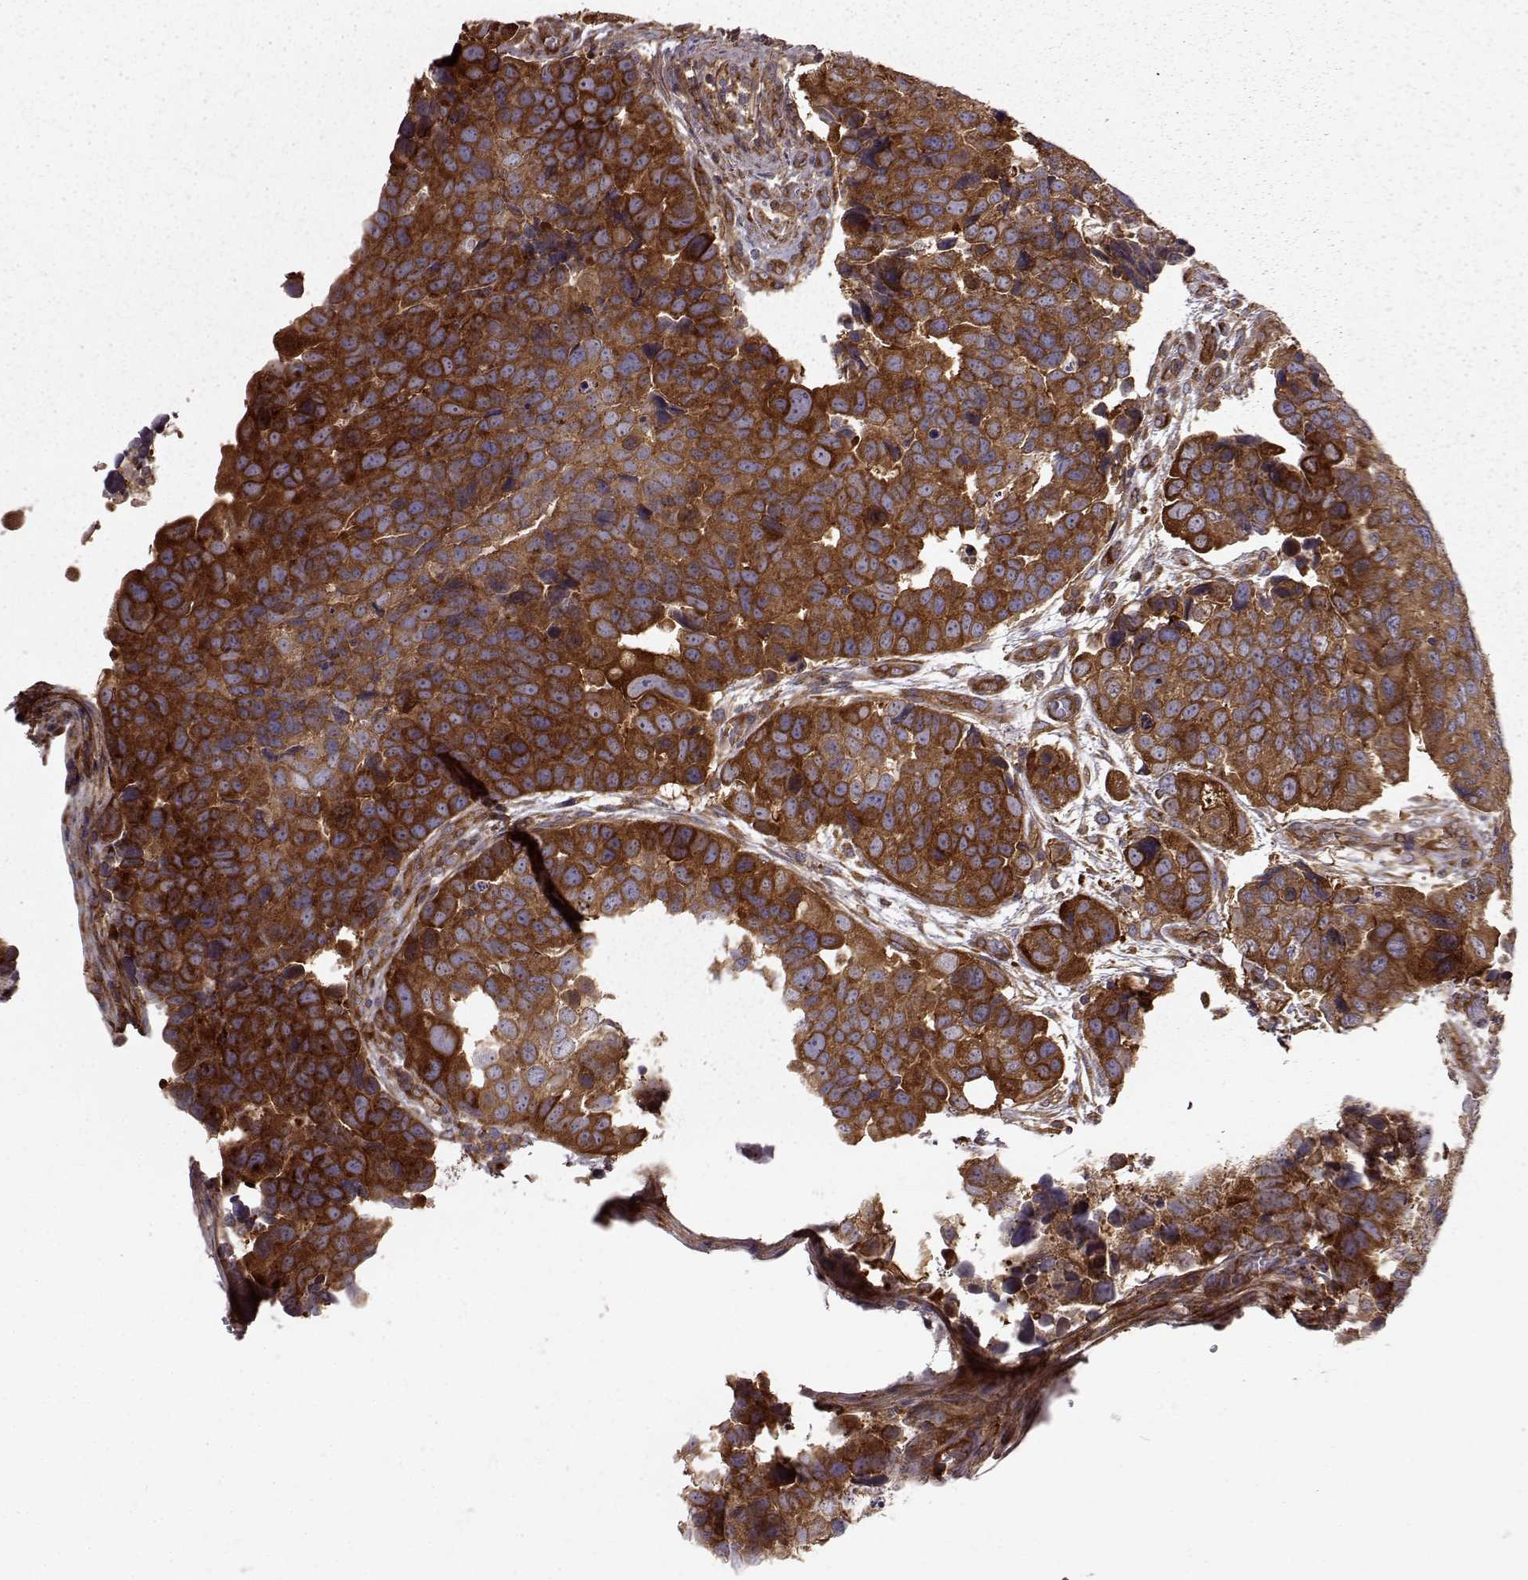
{"staining": {"intensity": "strong", "quantity": "25%-75%", "location": "cytoplasmic/membranous"}, "tissue": "urothelial cancer", "cell_type": "Tumor cells", "image_type": "cancer", "snomed": [{"axis": "morphology", "description": "Urothelial carcinoma, High grade"}, {"axis": "topography", "description": "Urinary bladder"}], "caption": "Strong cytoplasmic/membranous protein expression is seen in about 25%-75% of tumor cells in urothelial cancer. (DAB (3,3'-diaminobenzidine) IHC, brown staining for protein, blue staining for nuclei).", "gene": "RABGAP1", "patient": {"sex": "male", "age": 60}}